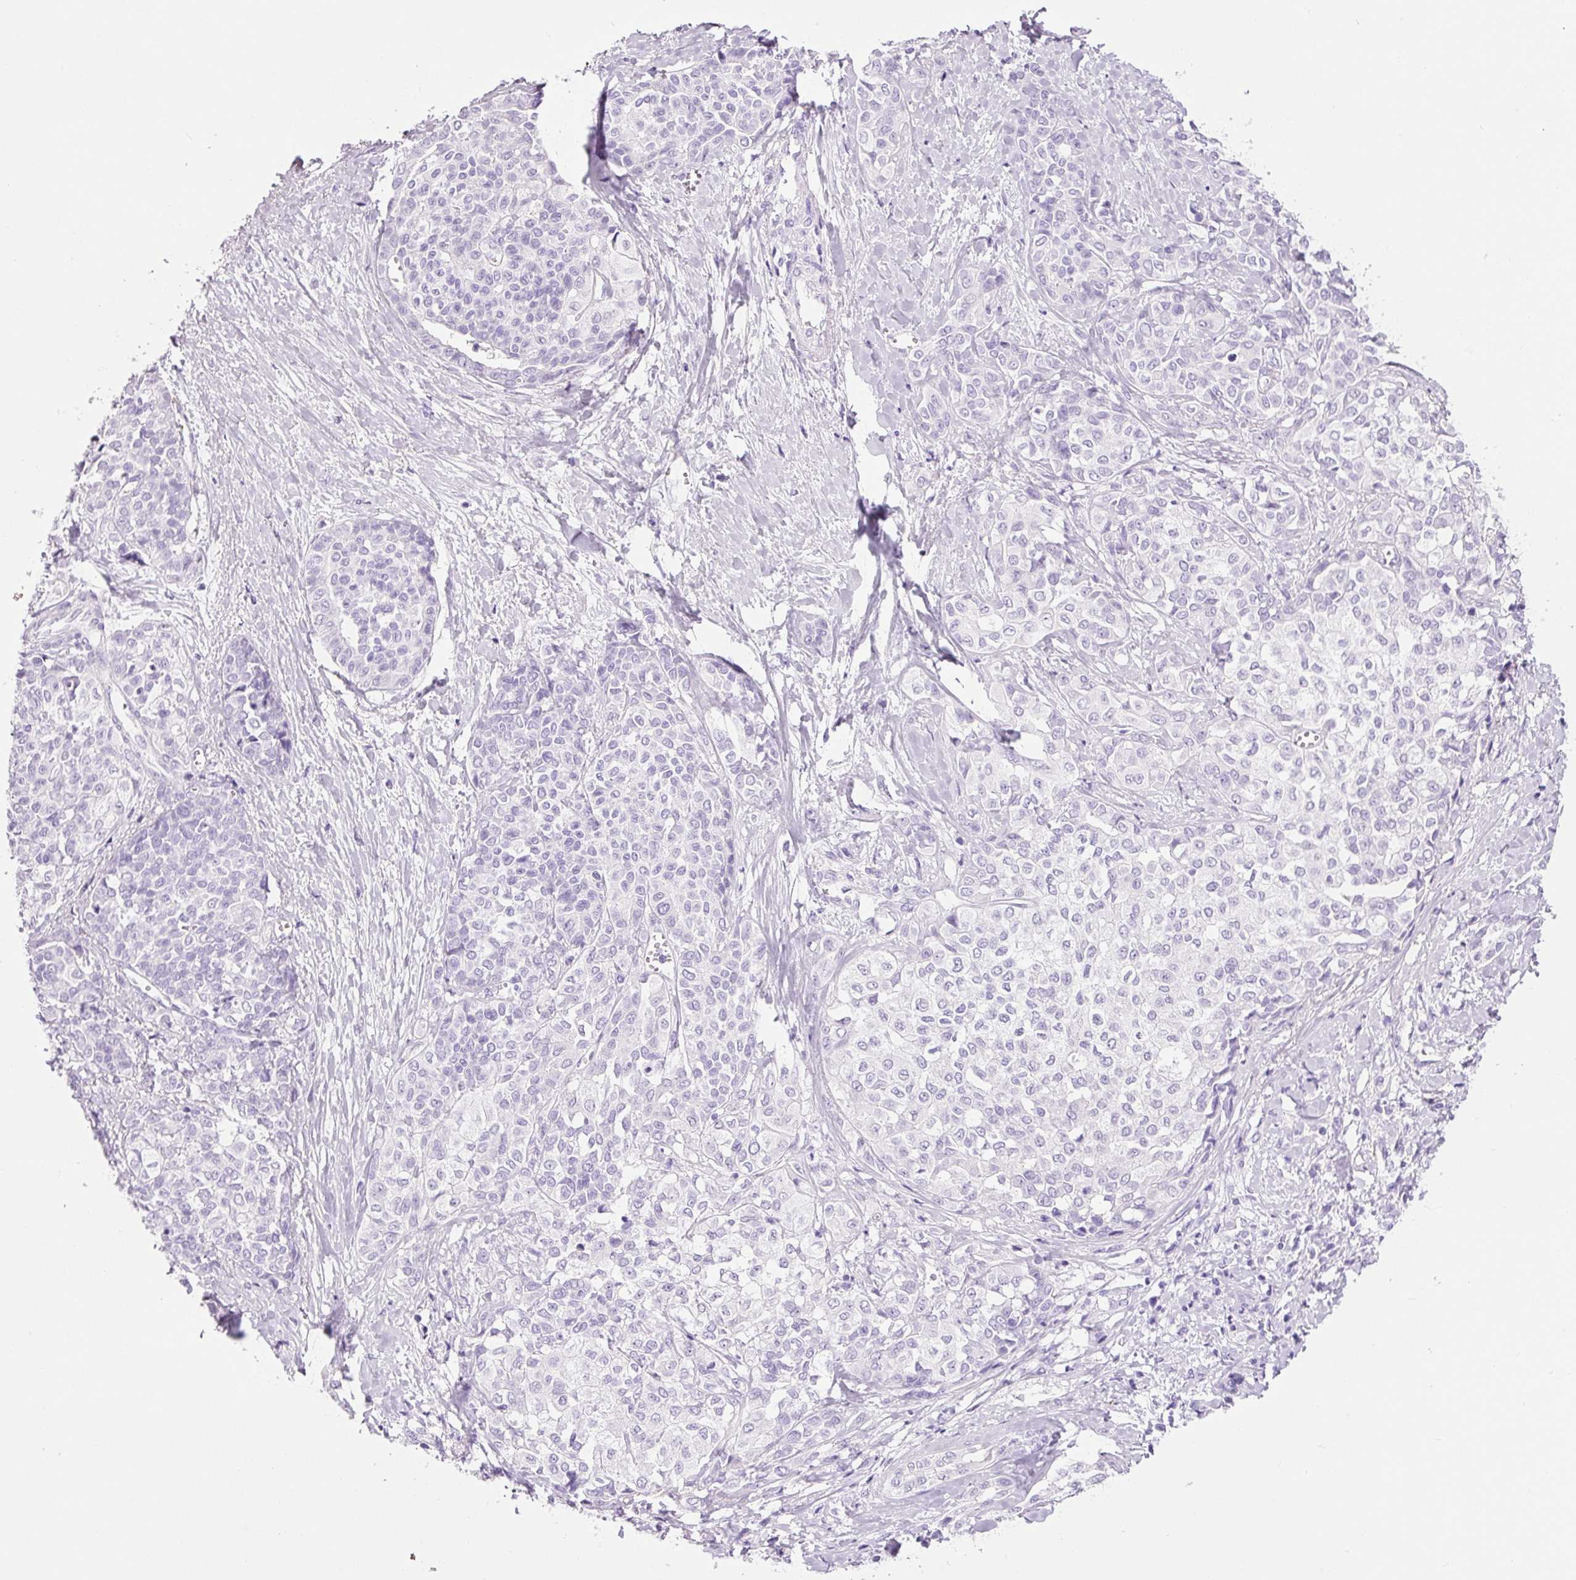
{"staining": {"intensity": "negative", "quantity": "none", "location": "none"}, "tissue": "liver cancer", "cell_type": "Tumor cells", "image_type": "cancer", "snomed": [{"axis": "morphology", "description": "Cholangiocarcinoma"}, {"axis": "topography", "description": "Liver"}], "caption": "The histopathology image displays no significant expression in tumor cells of liver cancer.", "gene": "ADSS1", "patient": {"sex": "female", "age": 77}}